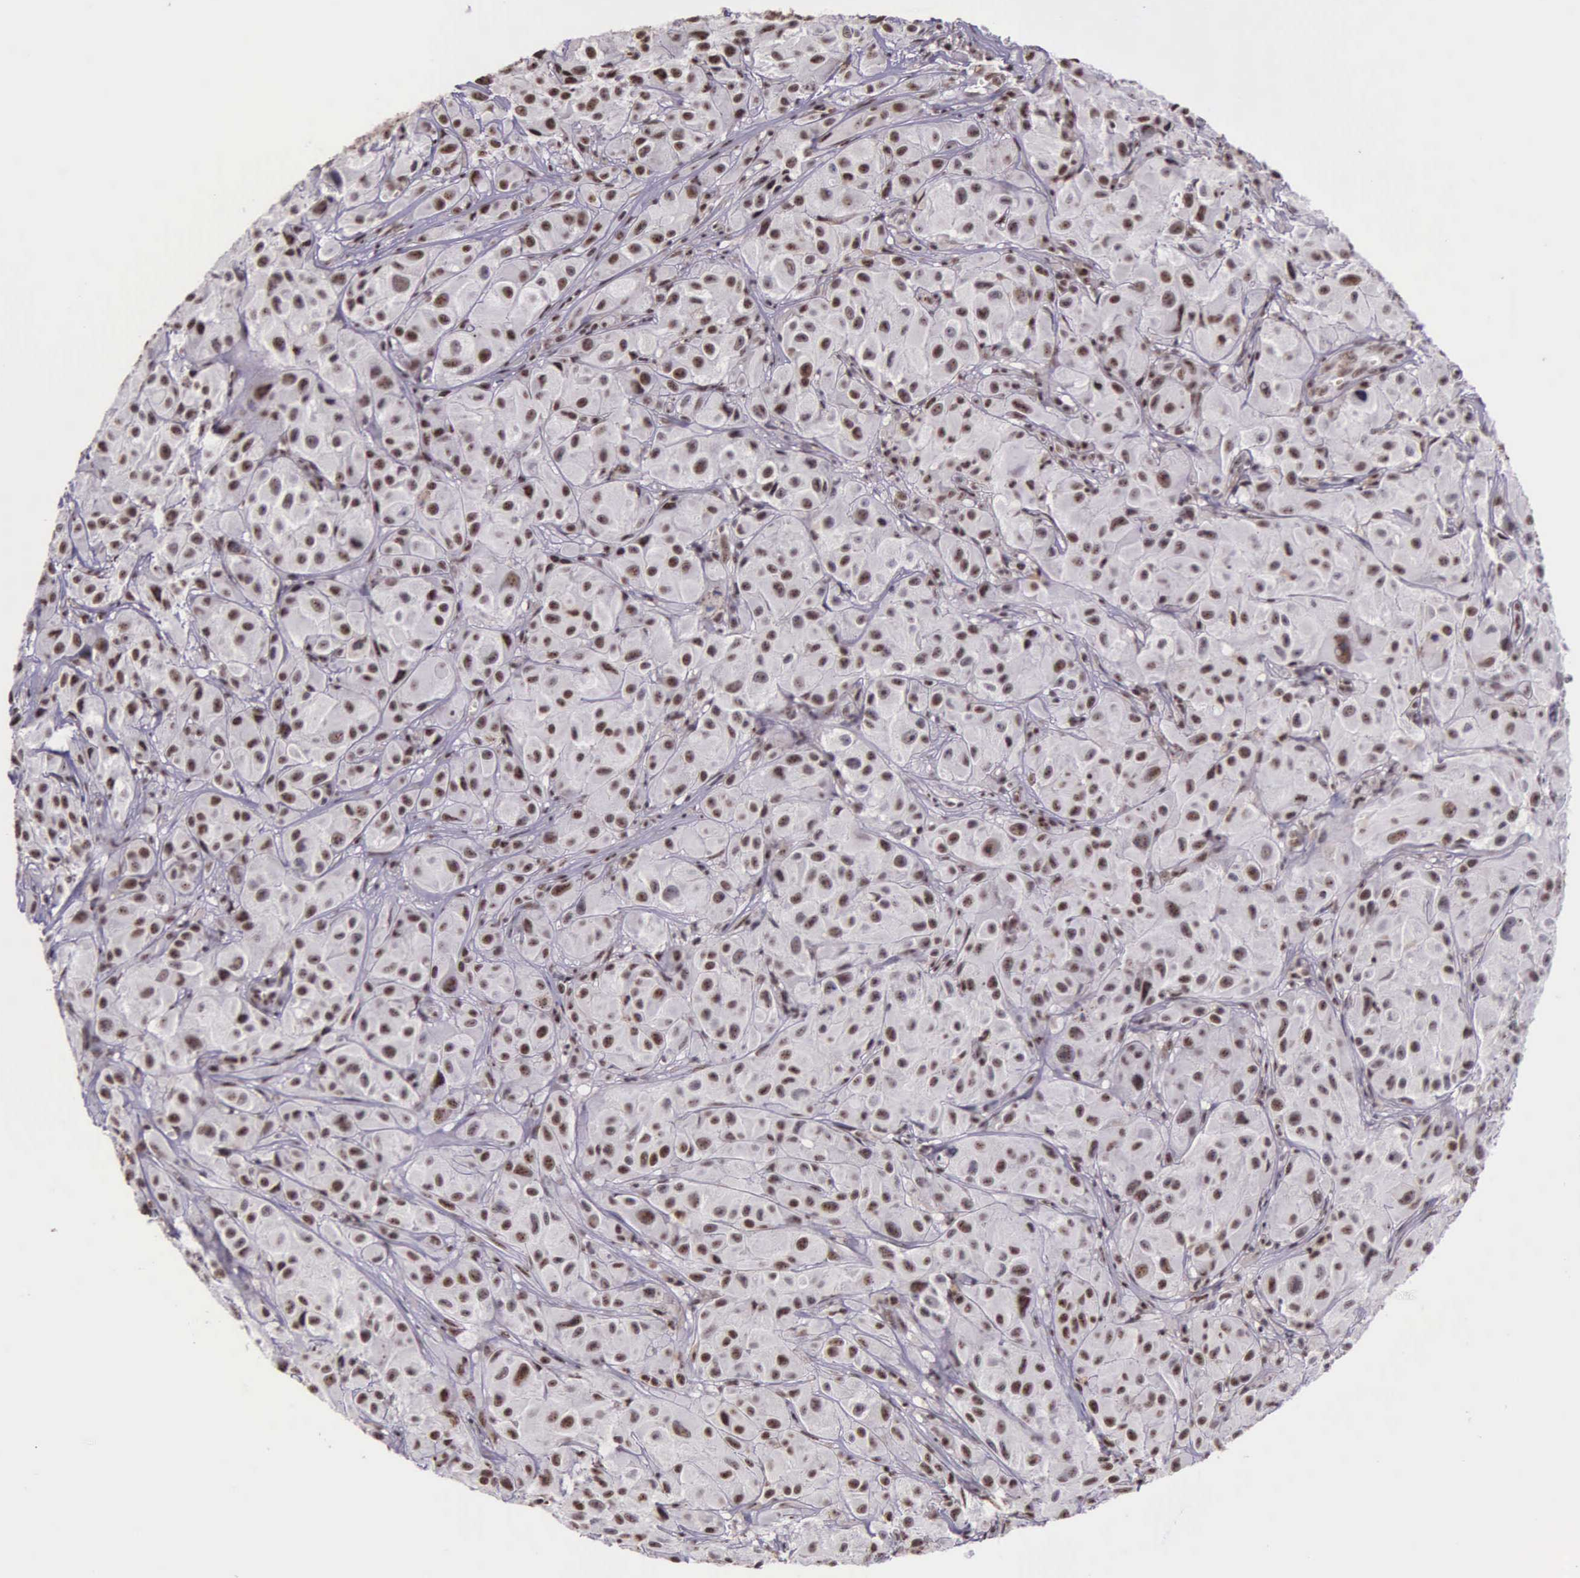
{"staining": {"intensity": "weak", "quantity": ">75%", "location": "nuclear"}, "tissue": "melanoma", "cell_type": "Tumor cells", "image_type": "cancer", "snomed": [{"axis": "morphology", "description": "Malignant melanoma, NOS"}, {"axis": "topography", "description": "Skin"}], "caption": "This image displays melanoma stained with immunohistochemistry to label a protein in brown. The nuclear of tumor cells show weak positivity for the protein. Nuclei are counter-stained blue.", "gene": "FAM47A", "patient": {"sex": "male", "age": 56}}